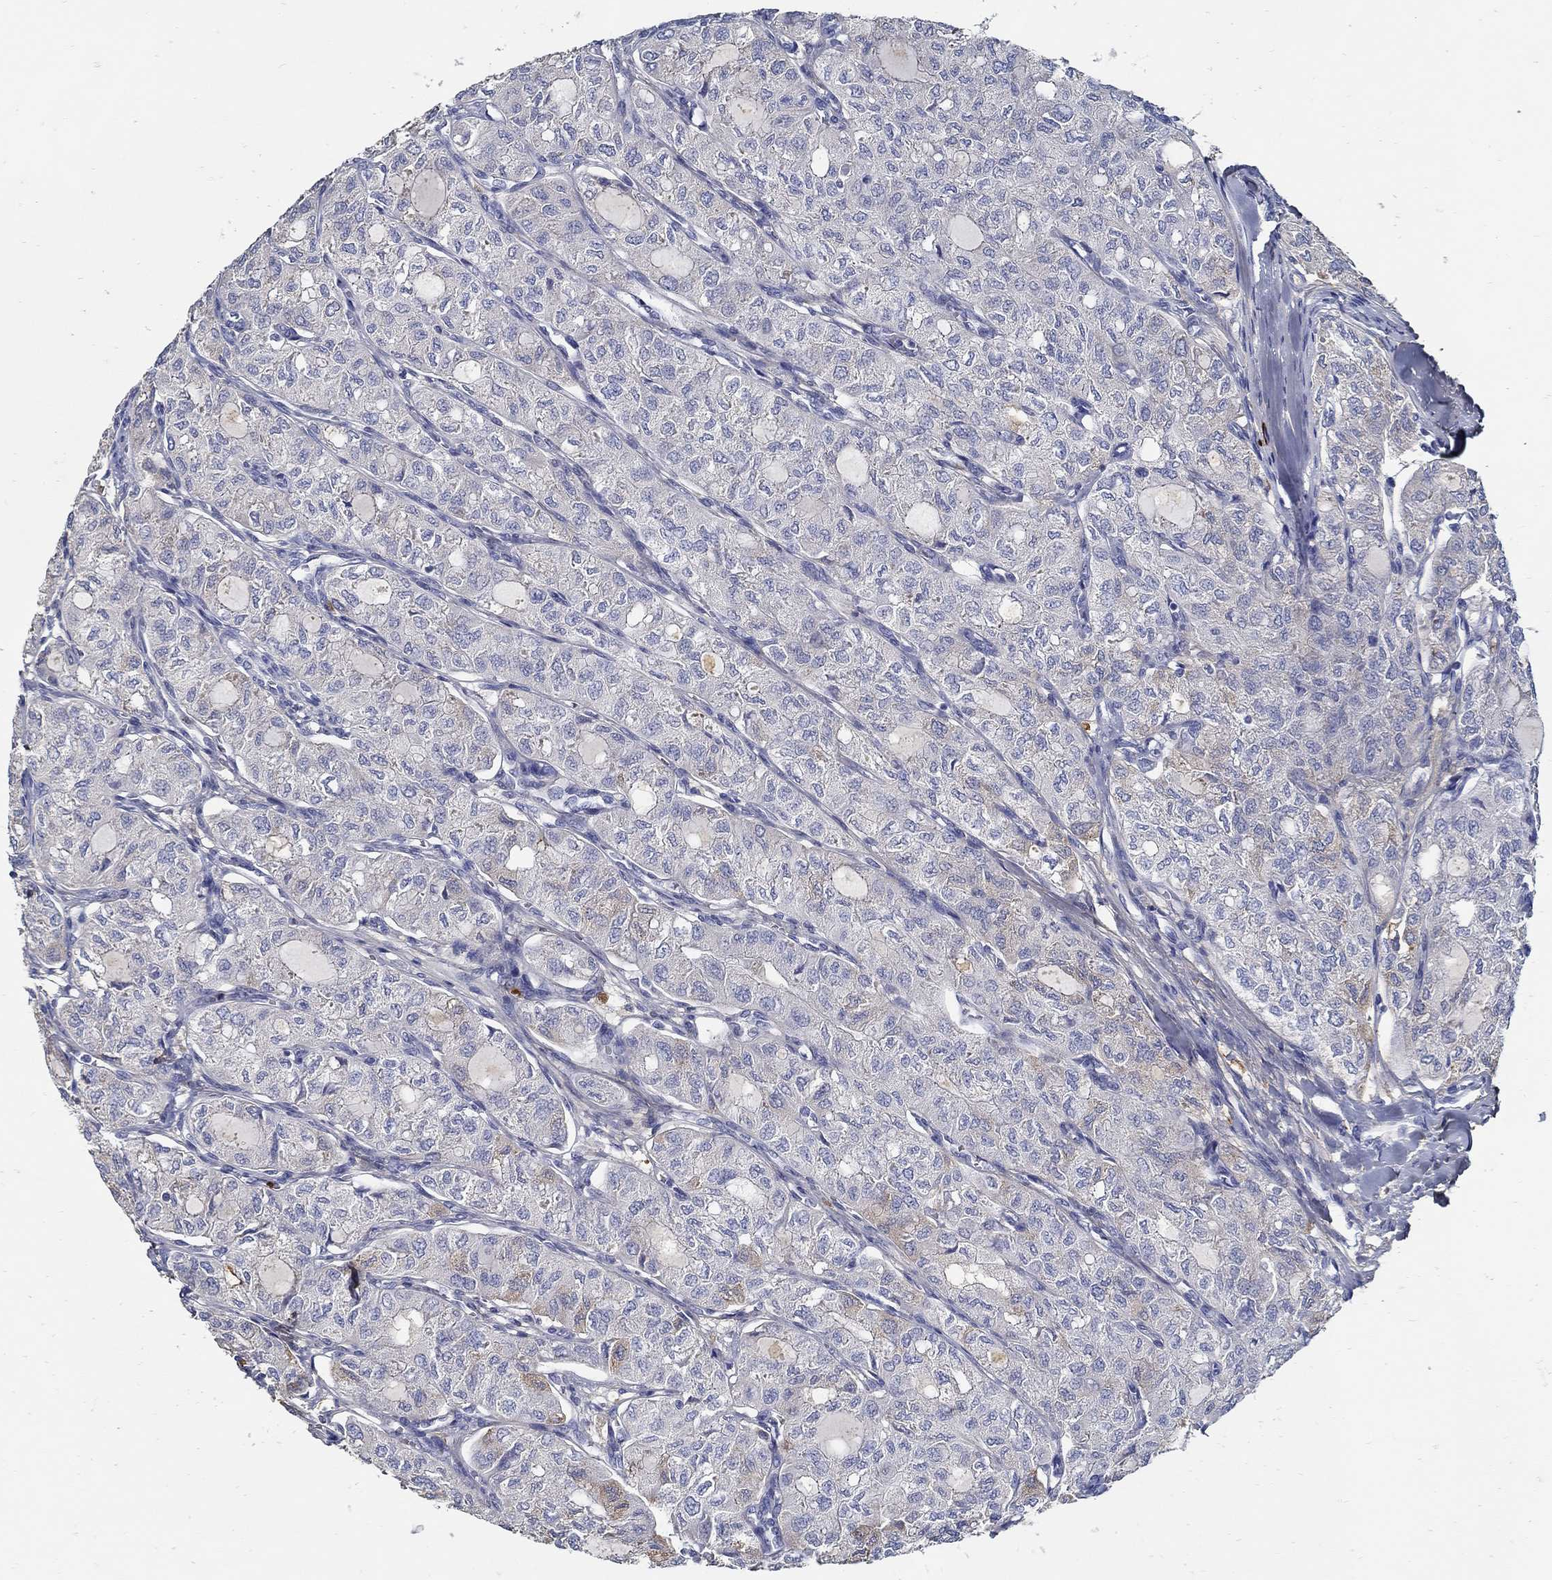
{"staining": {"intensity": "strong", "quantity": "<25%", "location": "cytoplasmic/membranous"}, "tissue": "thyroid cancer", "cell_type": "Tumor cells", "image_type": "cancer", "snomed": [{"axis": "morphology", "description": "Follicular adenoma carcinoma, NOS"}, {"axis": "topography", "description": "Thyroid gland"}], "caption": "There is medium levels of strong cytoplasmic/membranous positivity in tumor cells of thyroid follicular adenoma carcinoma, as demonstrated by immunohistochemical staining (brown color).", "gene": "TGFBI", "patient": {"sex": "male", "age": 75}}